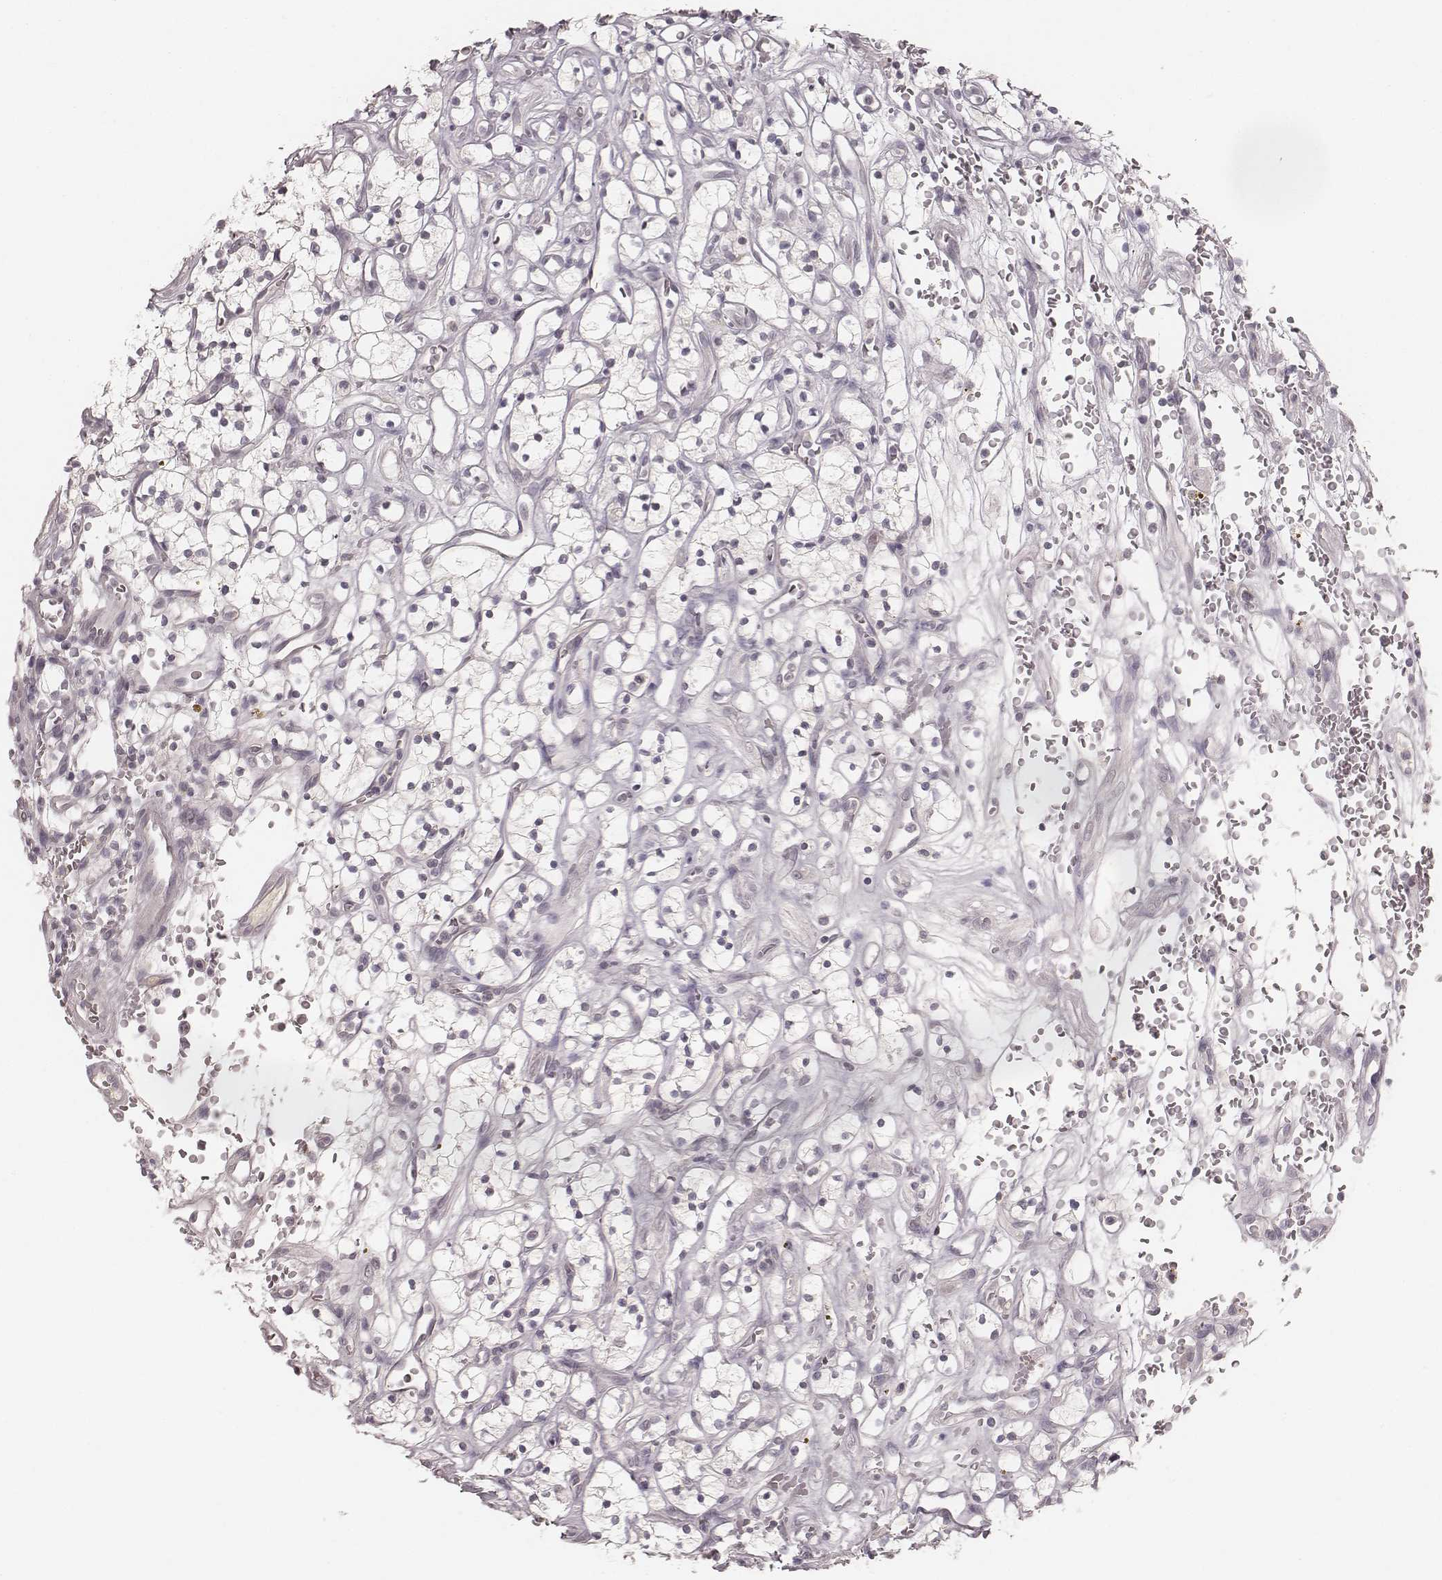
{"staining": {"intensity": "negative", "quantity": "none", "location": "none"}, "tissue": "renal cancer", "cell_type": "Tumor cells", "image_type": "cancer", "snomed": [{"axis": "morphology", "description": "Adenocarcinoma, NOS"}, {"axis": "topography", "description": "Kidney"}], "caption": "Micrograph shows no significant protein expression in tumor cells of renal cancer. (DAB immunohistochemistry (IHC) with hematoxylin counter stain).", "gene": "LY6K", "patient": {"sex": "female", "age": 64}}